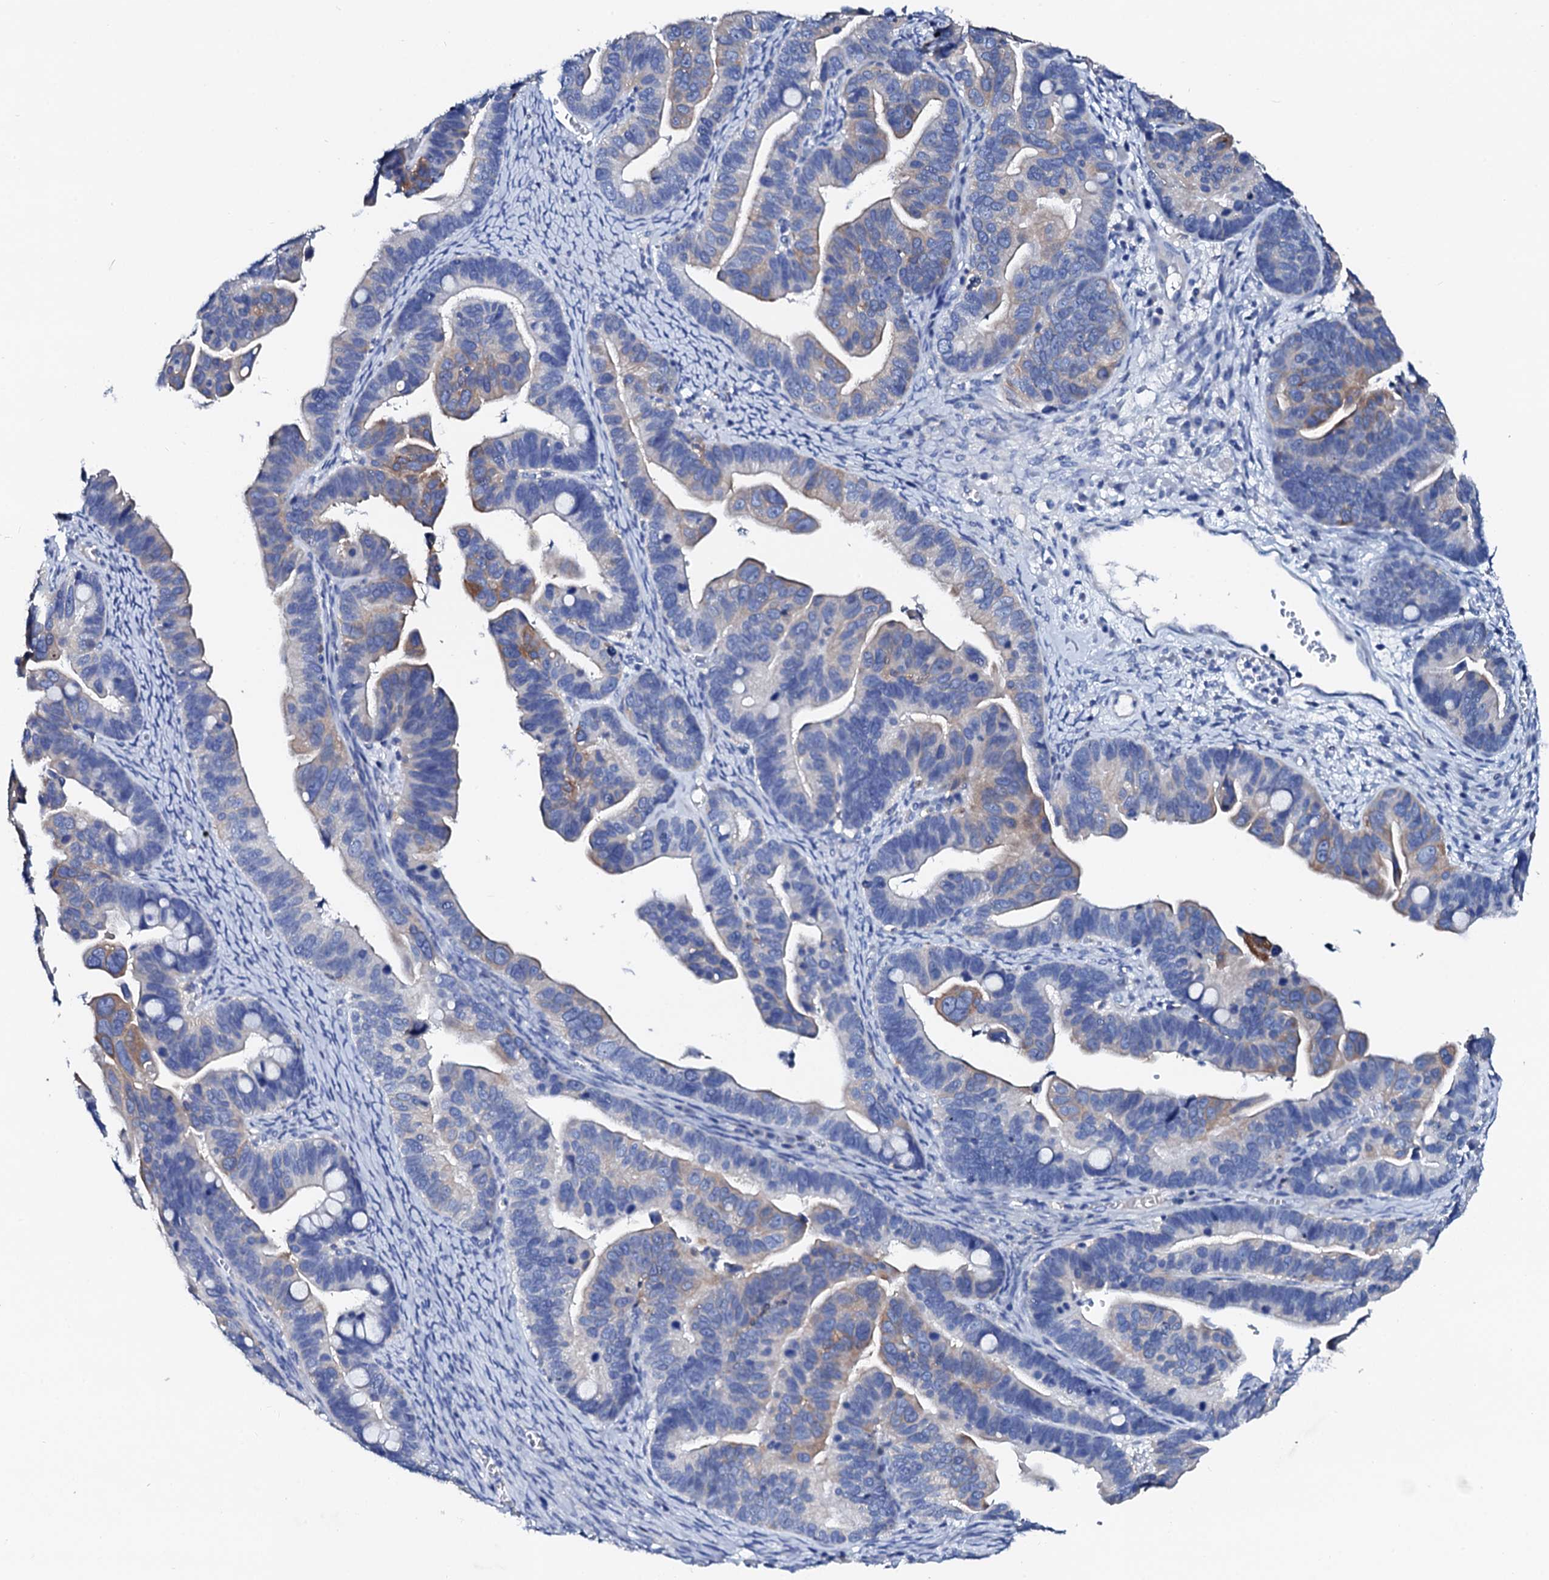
{"staining": {"intensity": "weak", "quantity": "<25%", "location": "cytoplasmic/membranous"}, "tissue": "ovarian cancer", "cell_type": "Tumor cells", "image_type": "cancer", "snomed": [{"axis": "morphology", "description": "Cystadenocarcinoma, serous, NOS"}, {"axis": "topography", "description": "Ovary"}], "caption": "Tumor cells show no significant staining in ovarian cancer. The staining was performed using DAB (3,3'-diaminobenzidine) to visualize the protein expression in brown, while the nuclei were stained in blue with hematoxylin (Magnification: 20x).", "gene": "GLB1L3", "patient": {"sex": "female", "age": 56}}